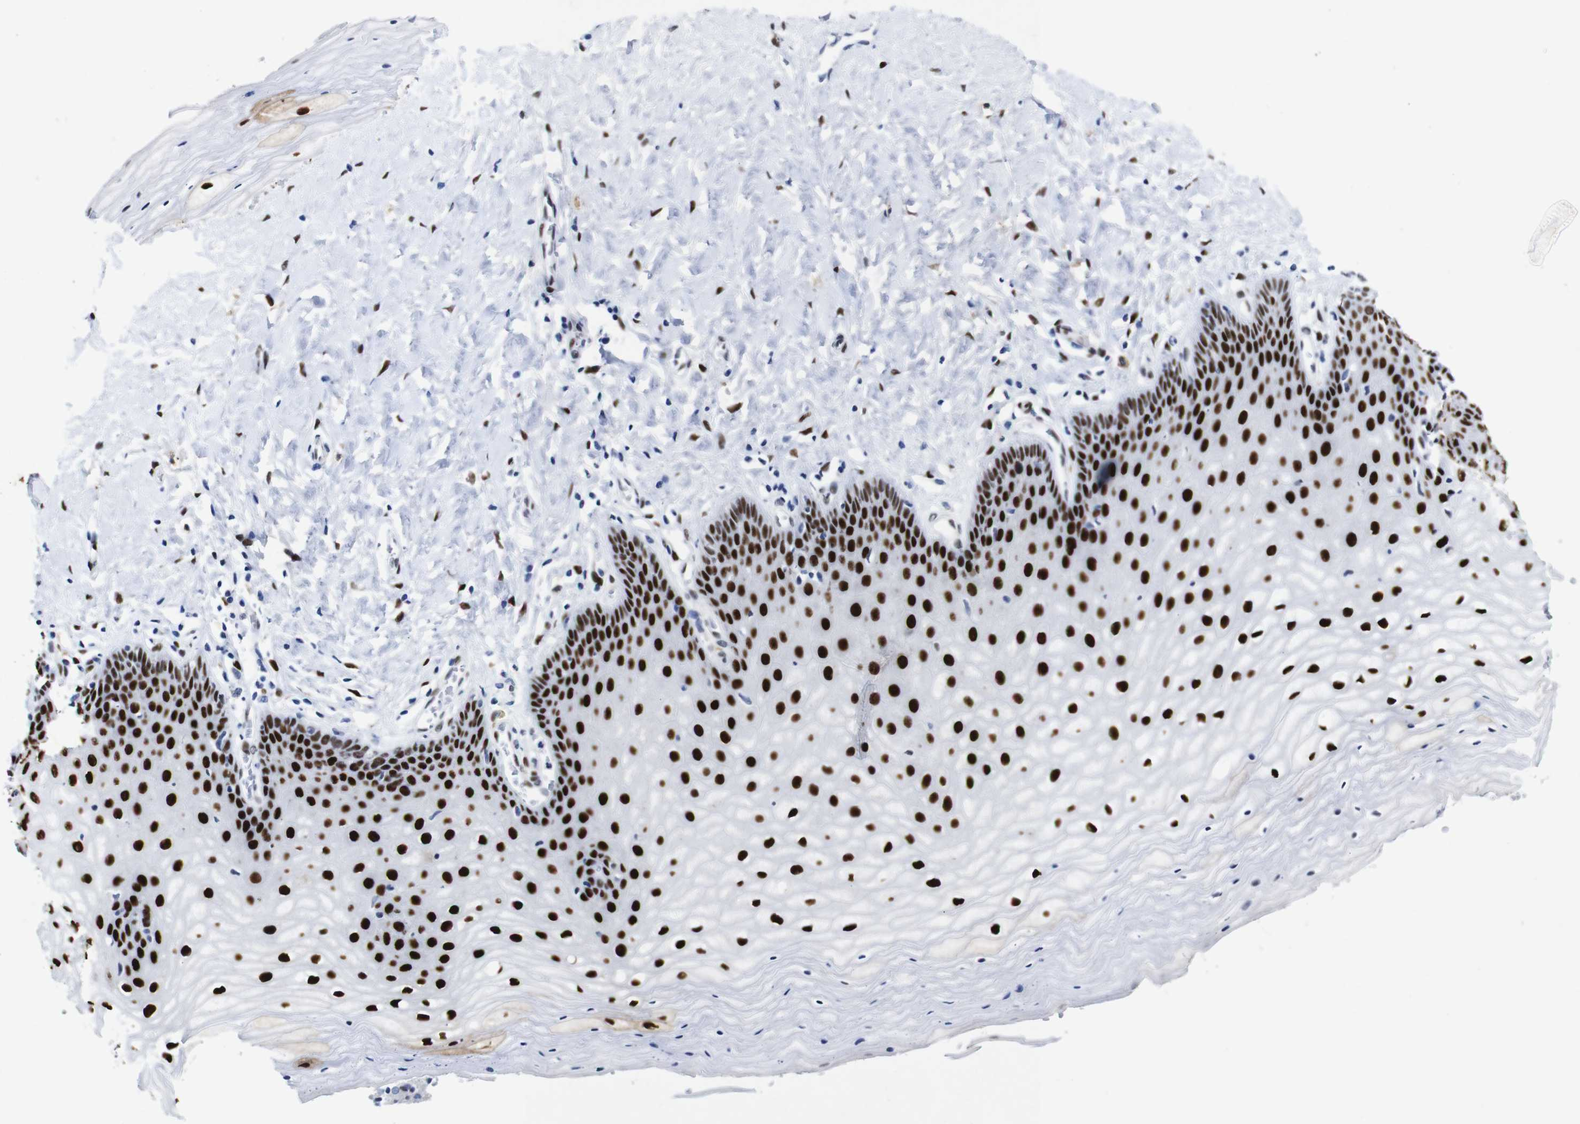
{"staining": {"intensity": "strong", "quantity": ">75%", "location": "nuclear"}, "tissue": "cervix", "cell_type": "Glandular cells", "image_type": "normal", "snomed": [{"axis": "morphology", "description": "Normal tissue, NOS"}, {"axis": "topography", "description": "Cervix"}], "caption": "Immunohistochemistry (IHC) (DAB) staining of unremarkable cervix exhibits strong nuclear protein expression in approximately >75% of glandular cells. The staining was performed using DAB (3,3'-diaminobenzidine), with brown indicating positive protein expression. Nuclei are stained blue with hematoxylin.", "gene": "FOSL2", "patient": {"sex": "female", "age": 55}}